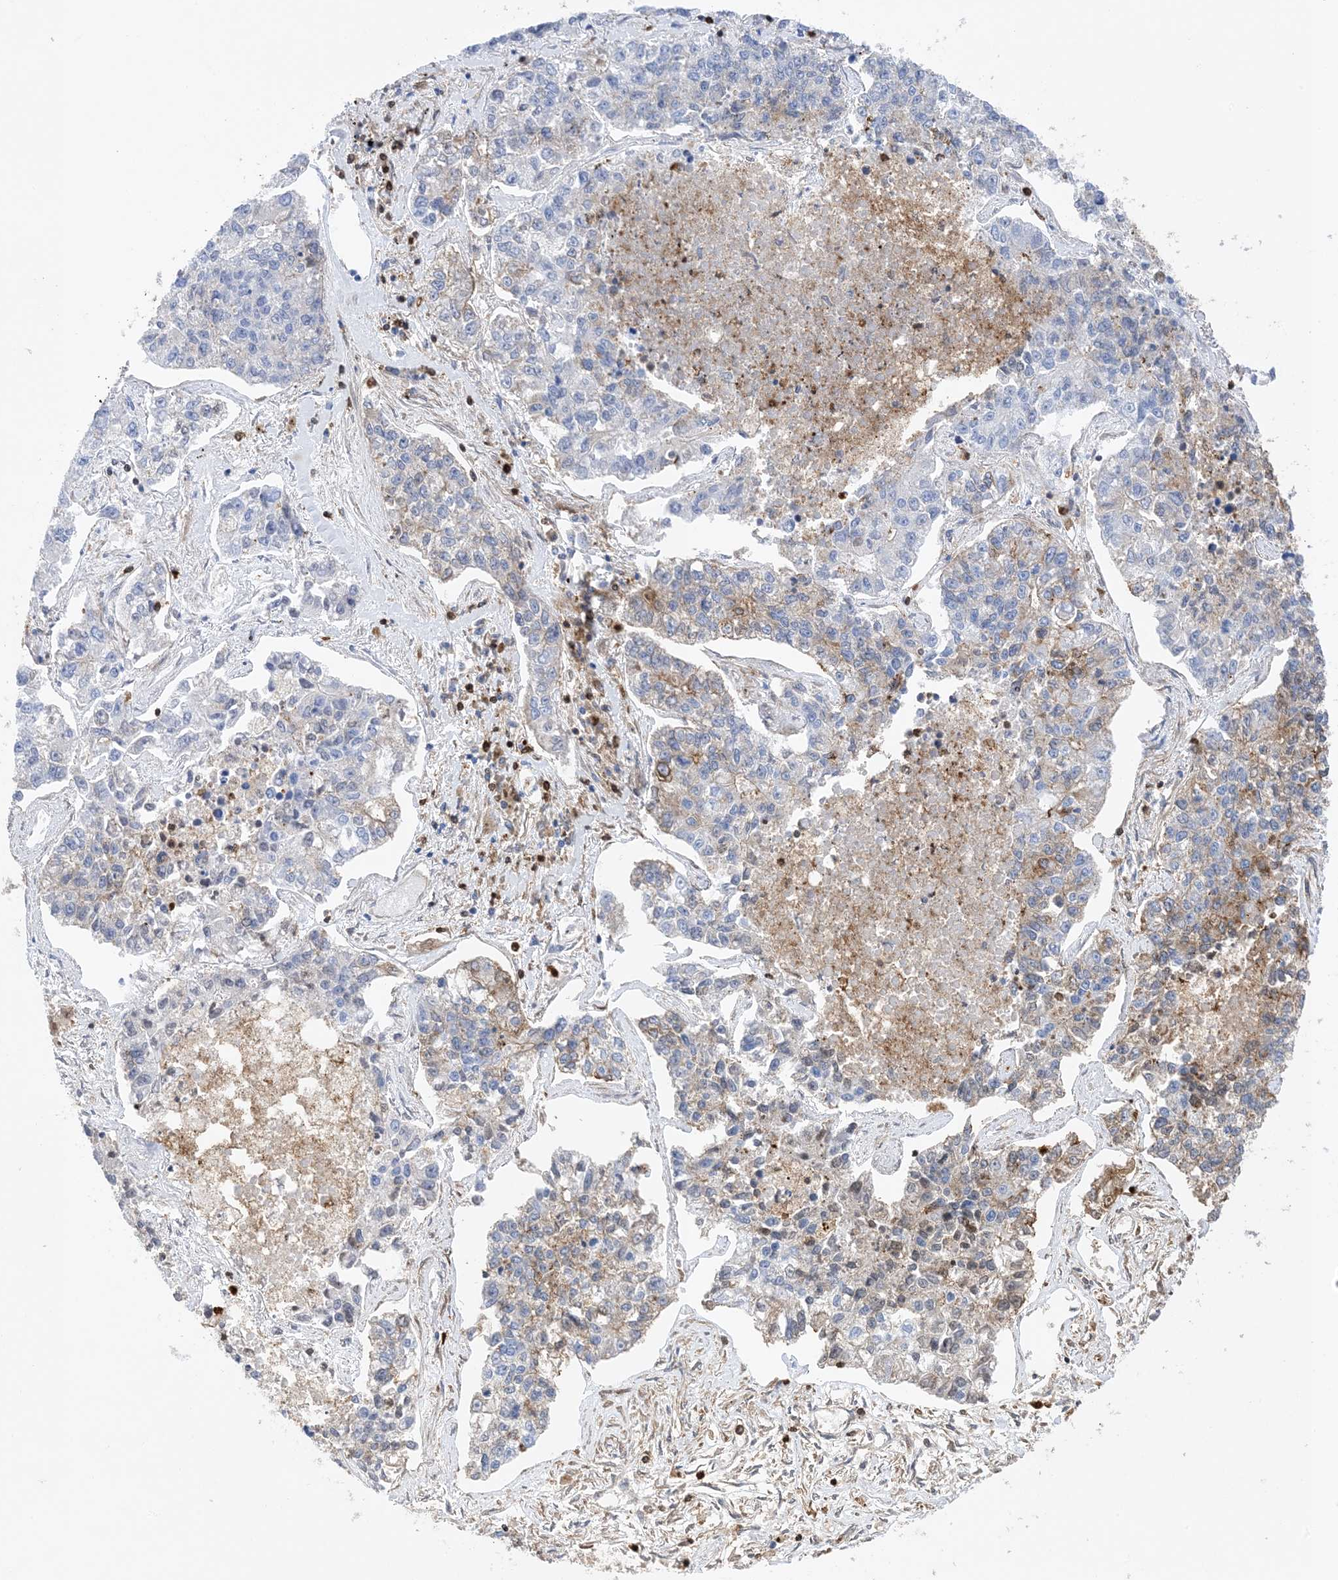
{"staining": {"intensity": "weak", "quantity": "<25%", "location": "cytoplasmic/membranous"}, "tissue": "lung cancer", "cell_type": "Tumor cells", "image_type": "cancer", "snomed": [{"axis": "morphology", "description": "Adenocarcinoma, NOS"}, {"axis": "topography", "description": "Lung"}], "caption": "Protein analysis of lung cancer (adenocarcinoma) reveals no significant positivity in tumor cells.", "gene": "ANXA1", "patient": {"sex": "male", "age": 49}}